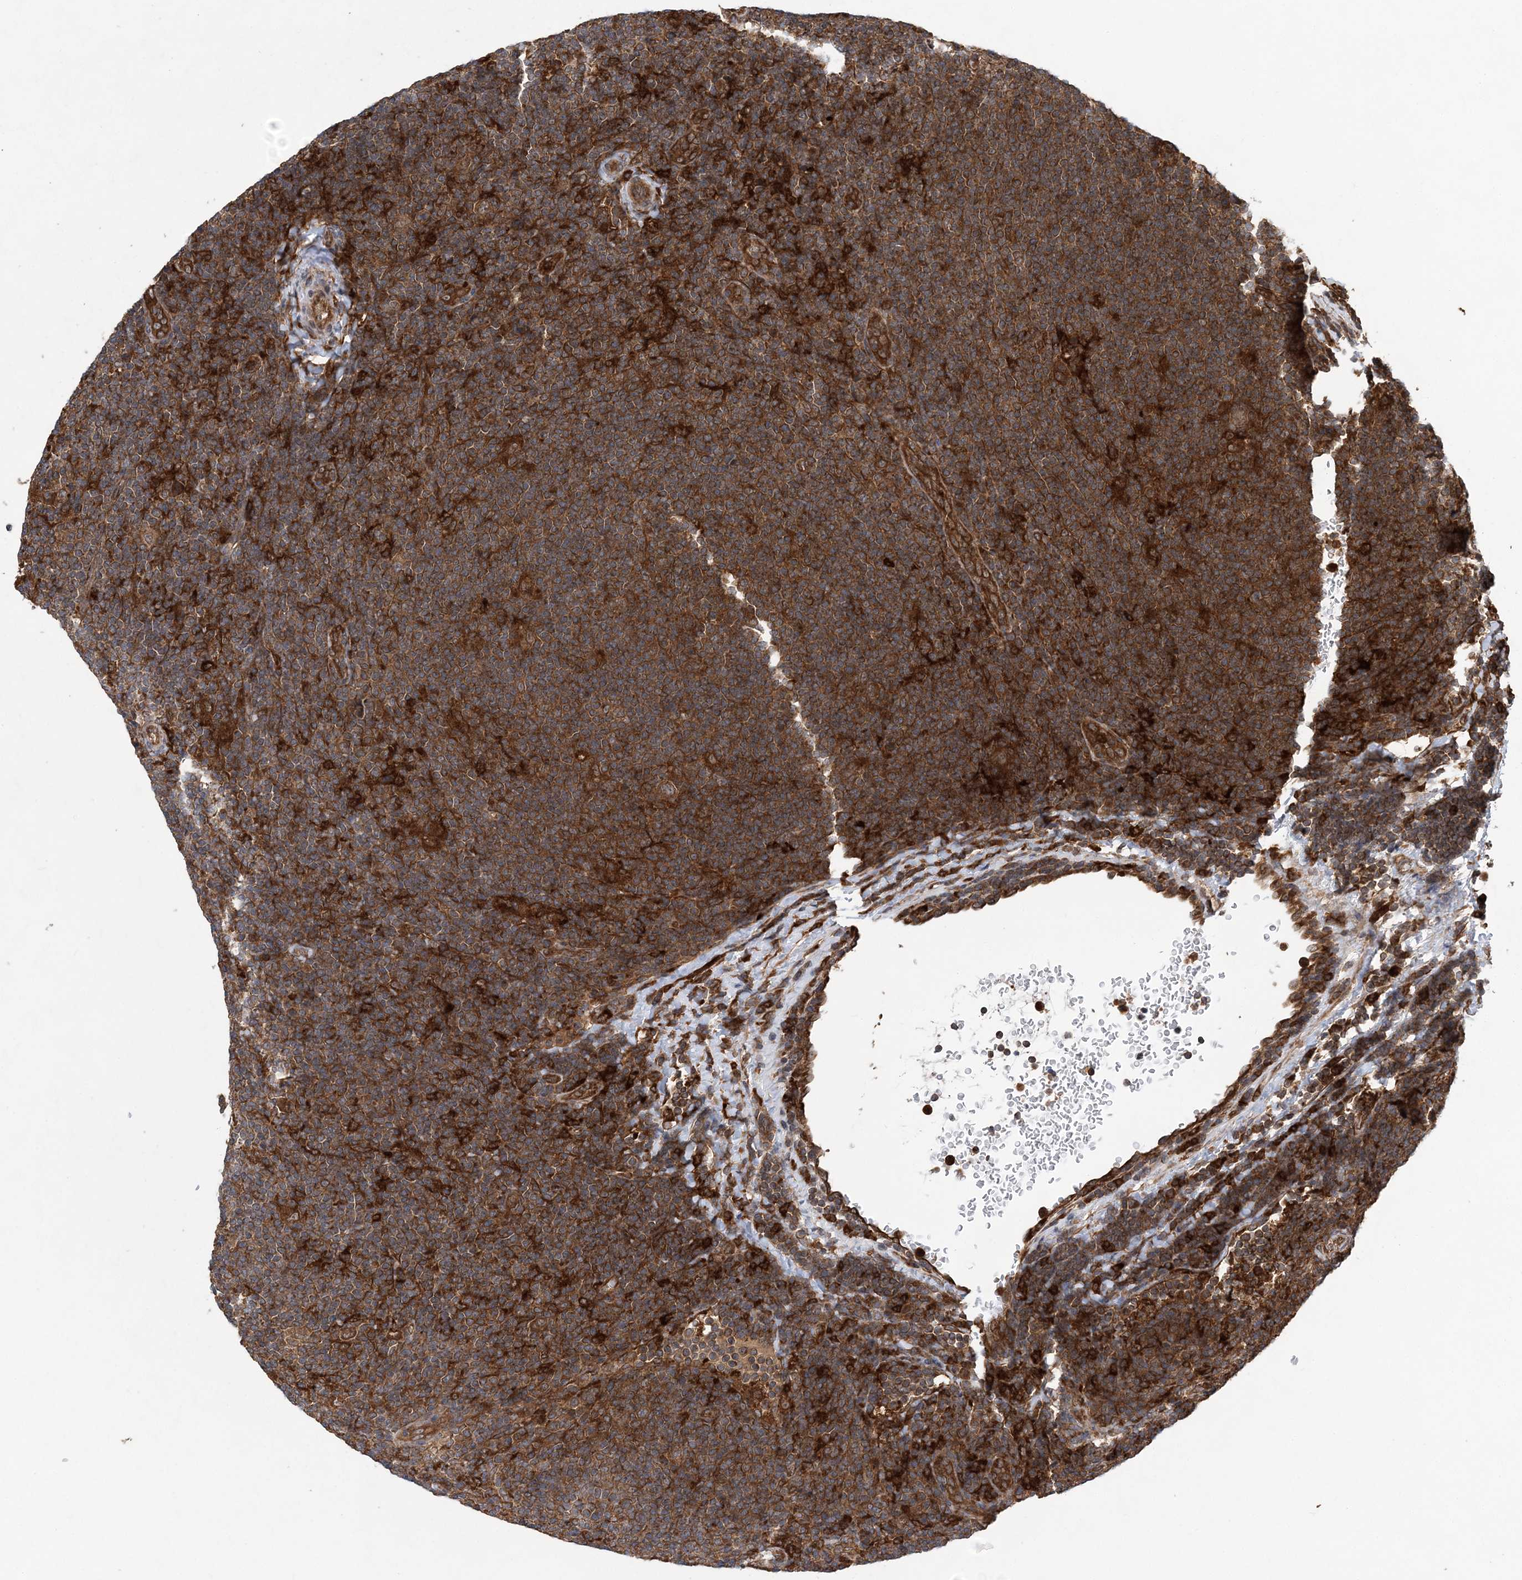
{"staining": {"intensity": "moderate", "quantity": ">75%", "location": "cytoplasmic/membranous"}, "tissue": "lymphoma", "cell_type": "Tumor cells", "image_type": "cancer", "snomed": [{"axis": "morphology", "description": "Hodgkin's disease, NOS"}, {"axis": "topography", "description": "Lymph node"}], "caption": "High-power microscopy captured an immunohistochemistry (IHC) histopathology image of lymphoma, revealing moderate cytoplasmic/membranous expression in about >75% of tumor cells. (Stains: DAB in brown, nuclei in blue, Microscopy: brightfield microscopy at high magnification).", "gene": "ATG3", "patient": {"sex": "female", "age": 57}}